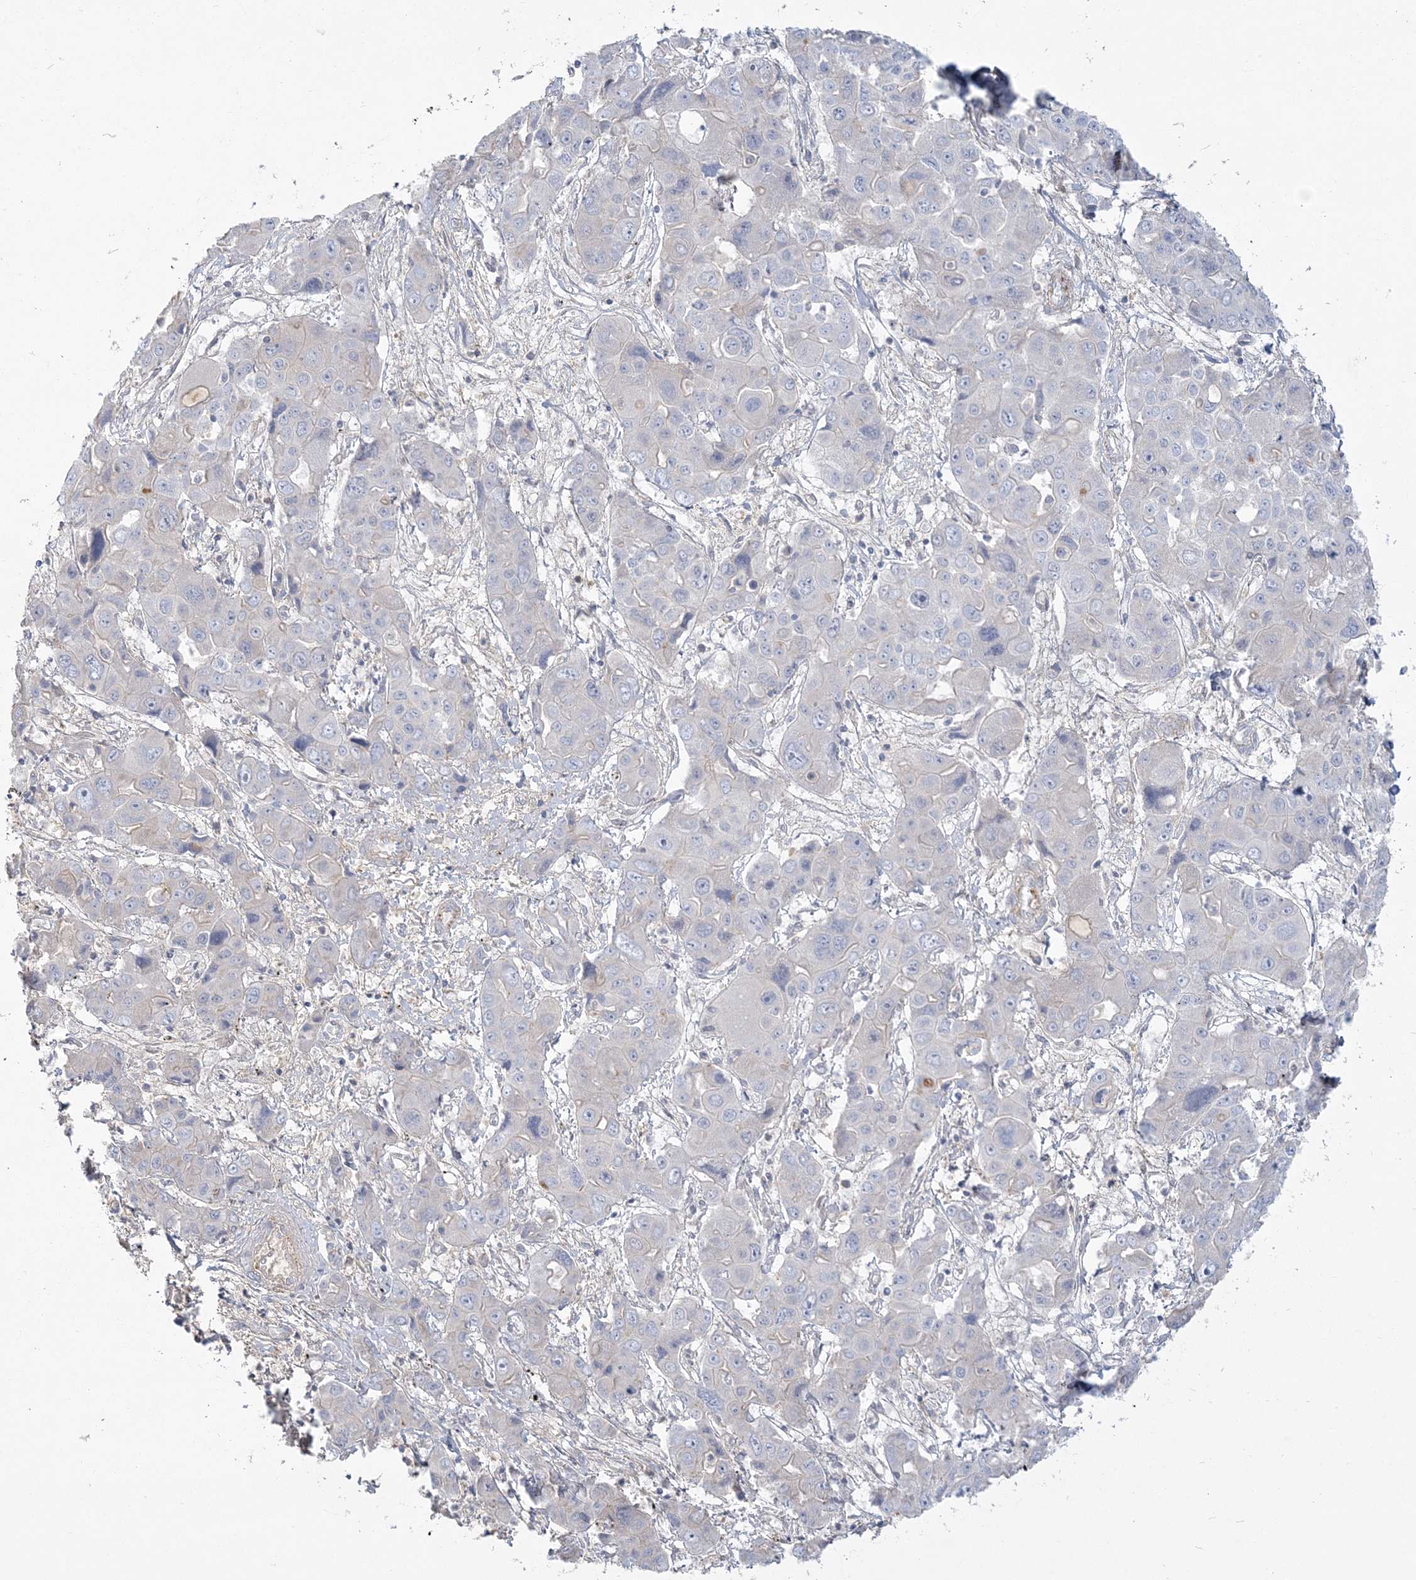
{"staining": {"intensity": "negative", "quantity": "none", "location": "none"}, "tissue": "liver cancer", "cell_type": "Tumor cells", "image_type": "cancer", "snomed": [{"axis": "morphology", "description": "Cholangiocarcinoma"}, {"axis": "topography", "description": "Liver"}], "caption": "Immunohistochemical staining of human liver cancer (cholangiocarcinoma) shows no significant positivity in tumor cells.", "gene": "ANKS1A", "patient": {"sex": "male", "age": 67}}